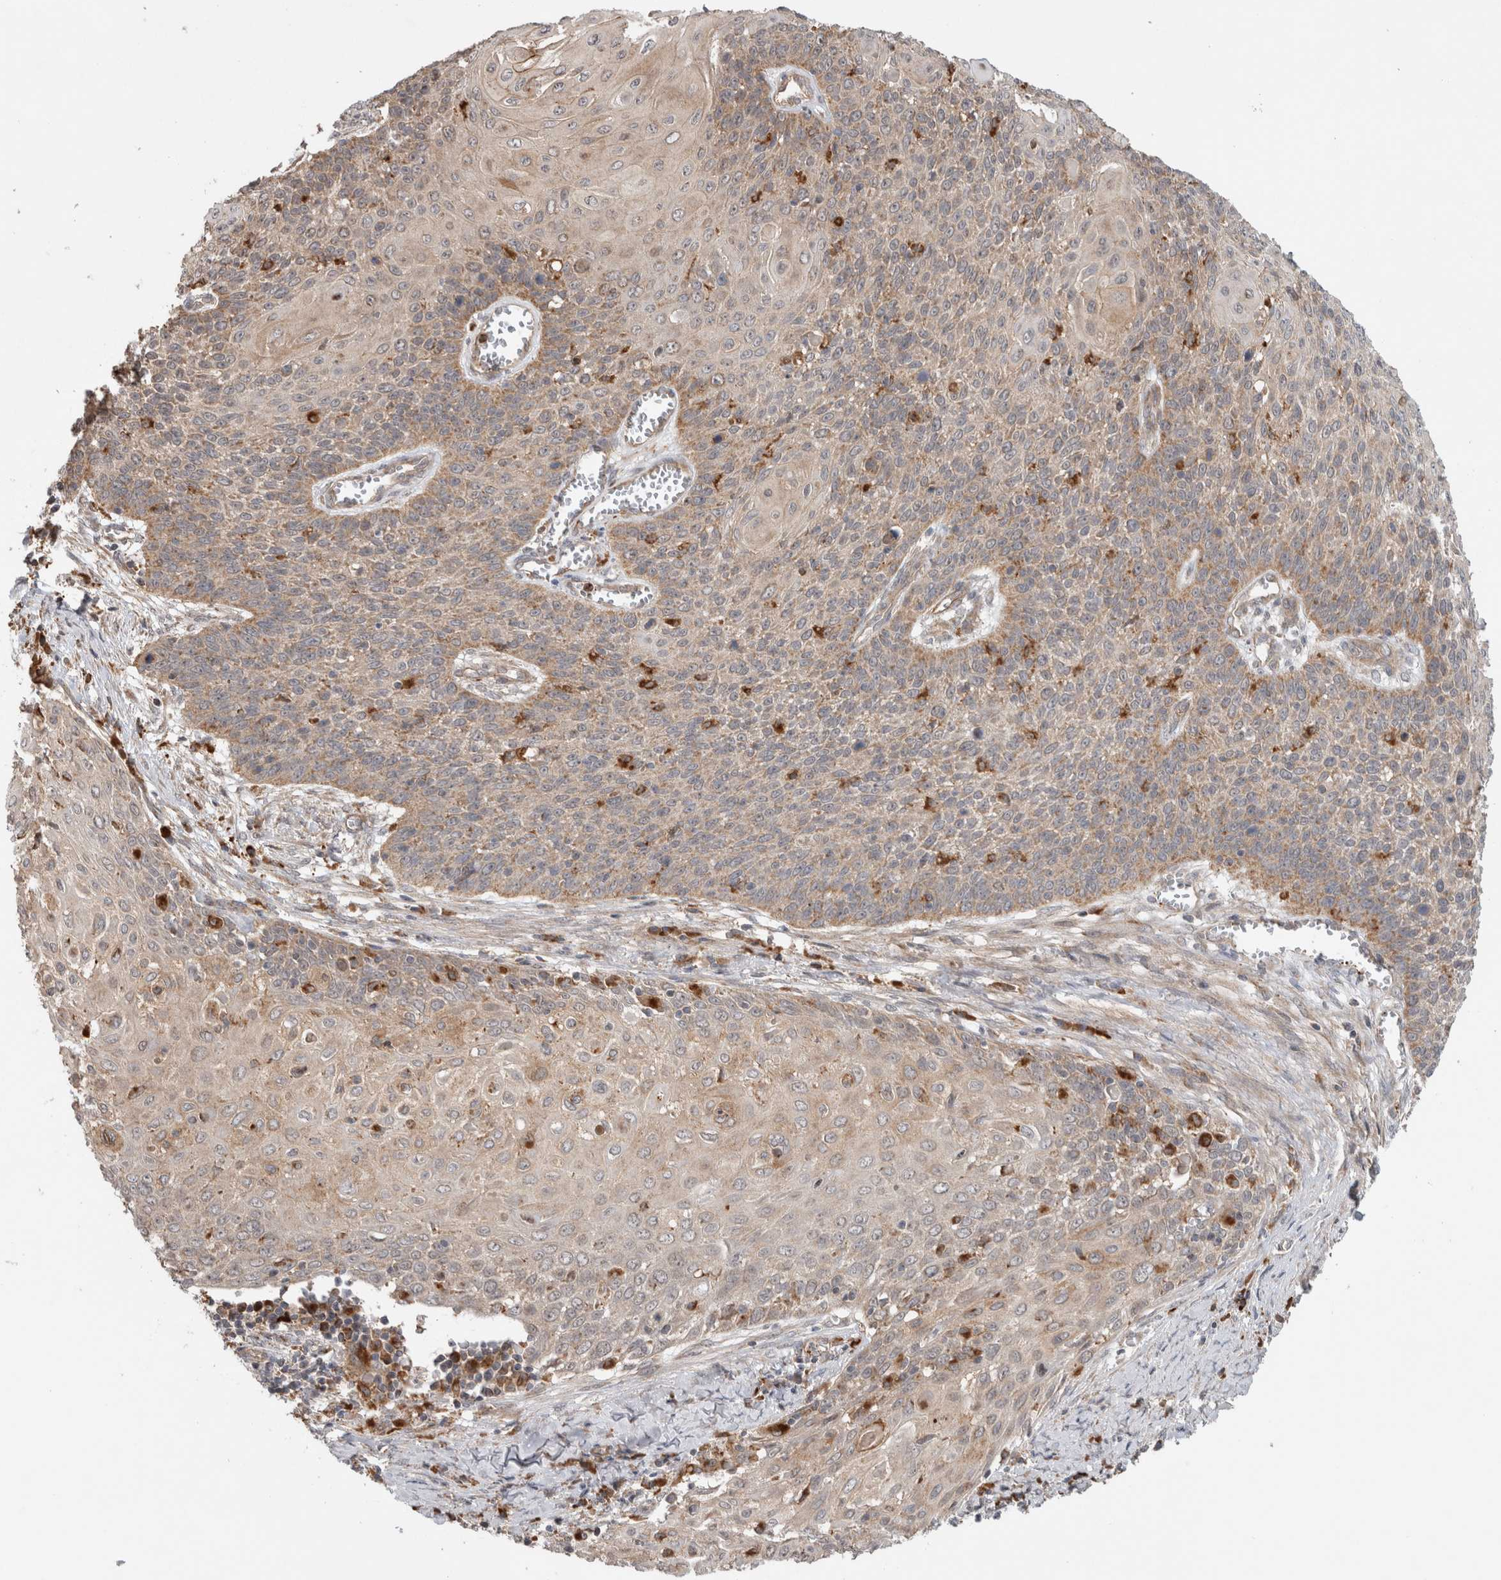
{"staining": {"intensity": "weak", "quantity": "25%-75%", "location": "cytoplasmic/membranous"}, "tissue": "cervical cancer", "cell_type": "Tumor cells", "image_type": "cancer", "snomed": [{"axis": "morphology", "description": "Squamous cell carcinoma, NOS"}, {"axis": "topography", "description": "Cervix"}], "caption": "DAB (3,3'-diaminobenzidine) immunohistochemical staining of cervical squamous cell carcinoma exhibits weak cytoplasmic/membranous protein expression in approximately 25%-75% of tumor cells.", "gene": "ADGRL3", "patient": {"sex": "female", "age": 39}}